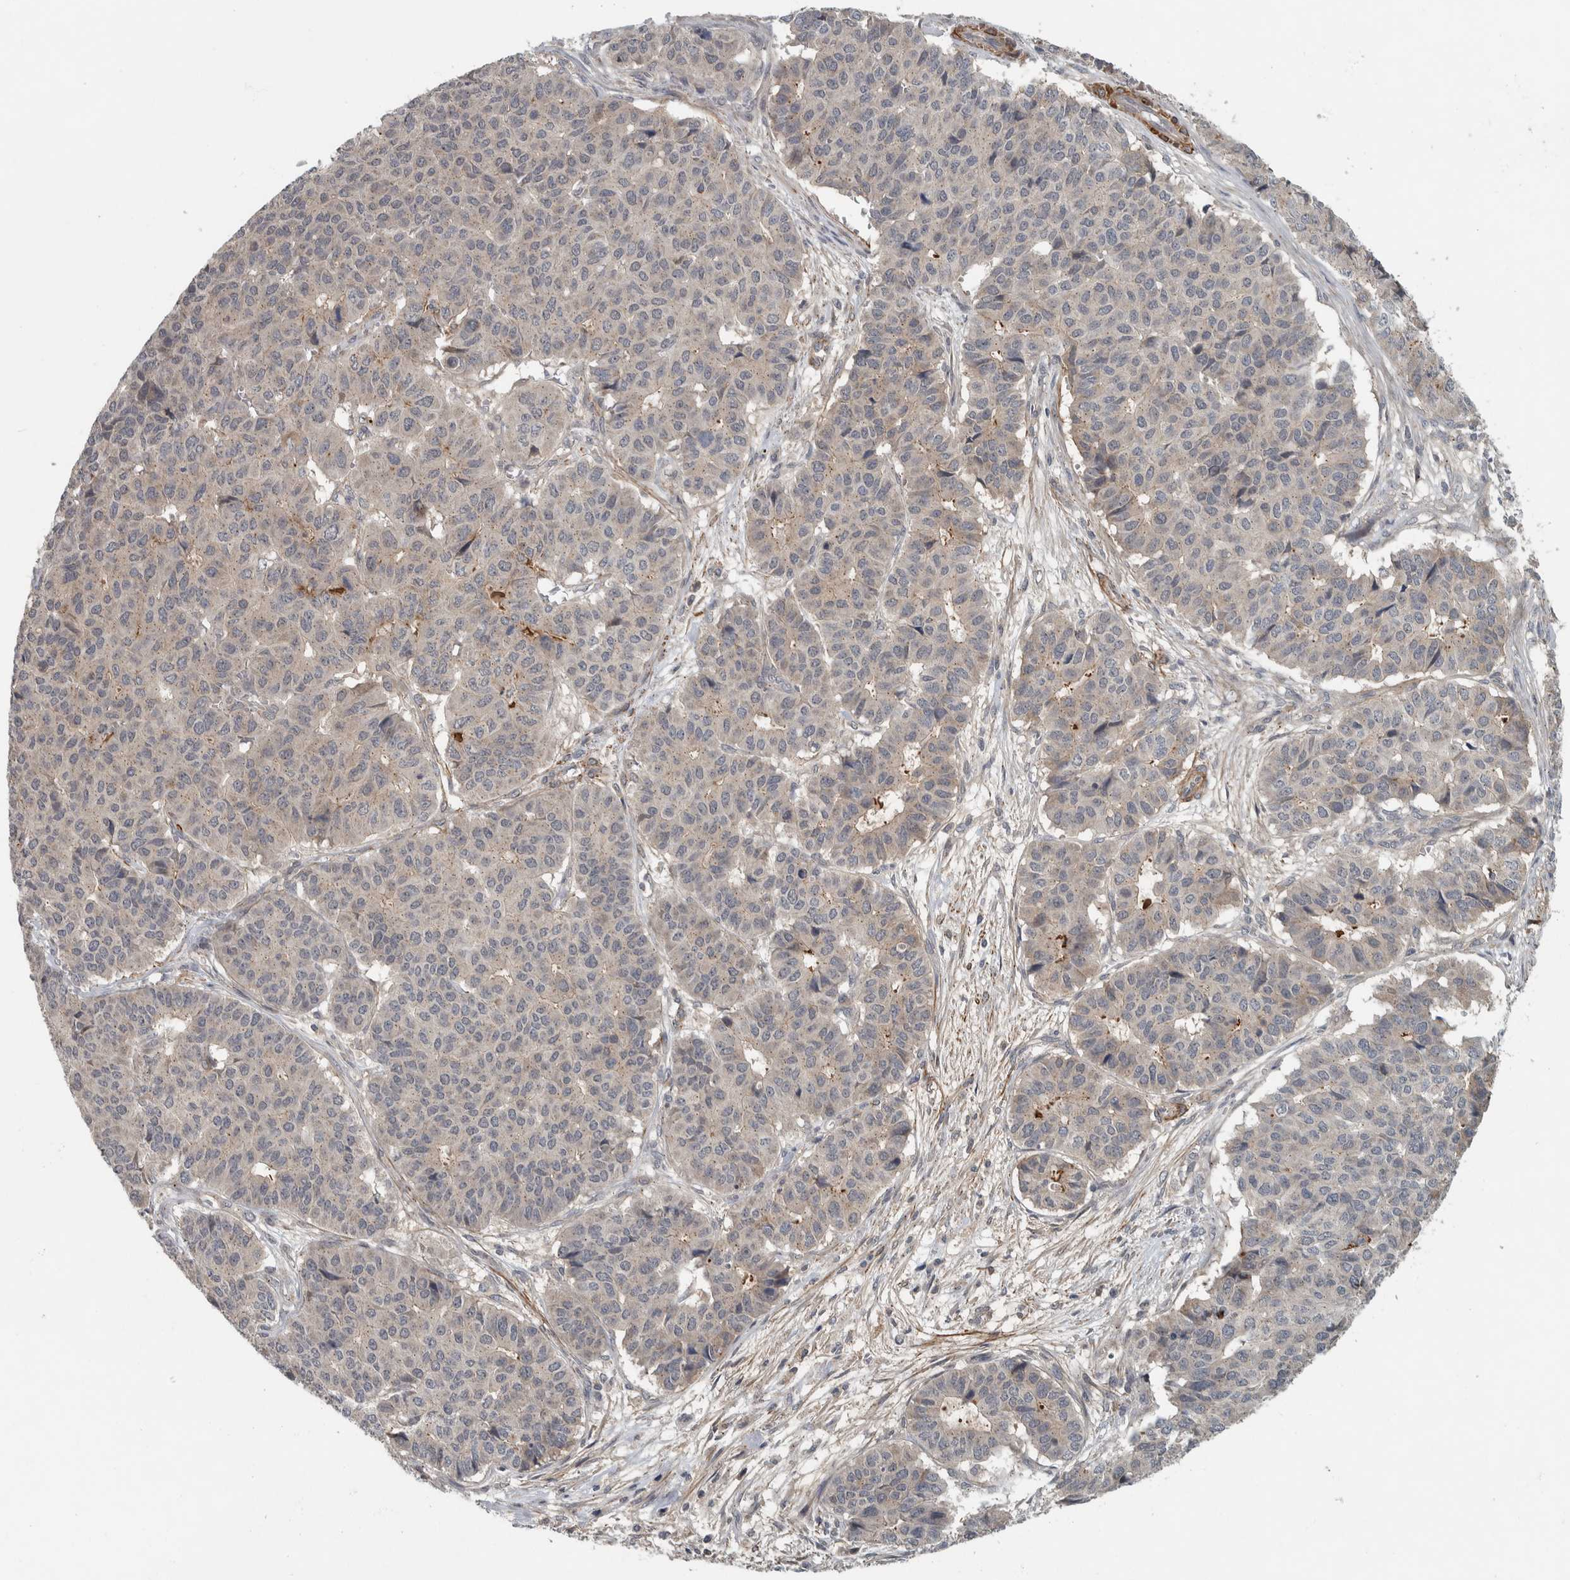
{"staining": {"intensity": "negative", "quantity": "none", "location": "none"}, "tissue": "pancreatic cancer", "cell_type": "Tumor cells", "image_type": "cancer", "snomed": [{"axis": "morphology", "description": "Adenocarcinoma, NOS"}, {"axis": "topography", "description": "Pancreas"}], "caption": "Tumor cells show no significant staining in adenocarcinoma (pancreatic).", "gene": "LBHD1", "patient": {"sex": "male", "age": 50}}